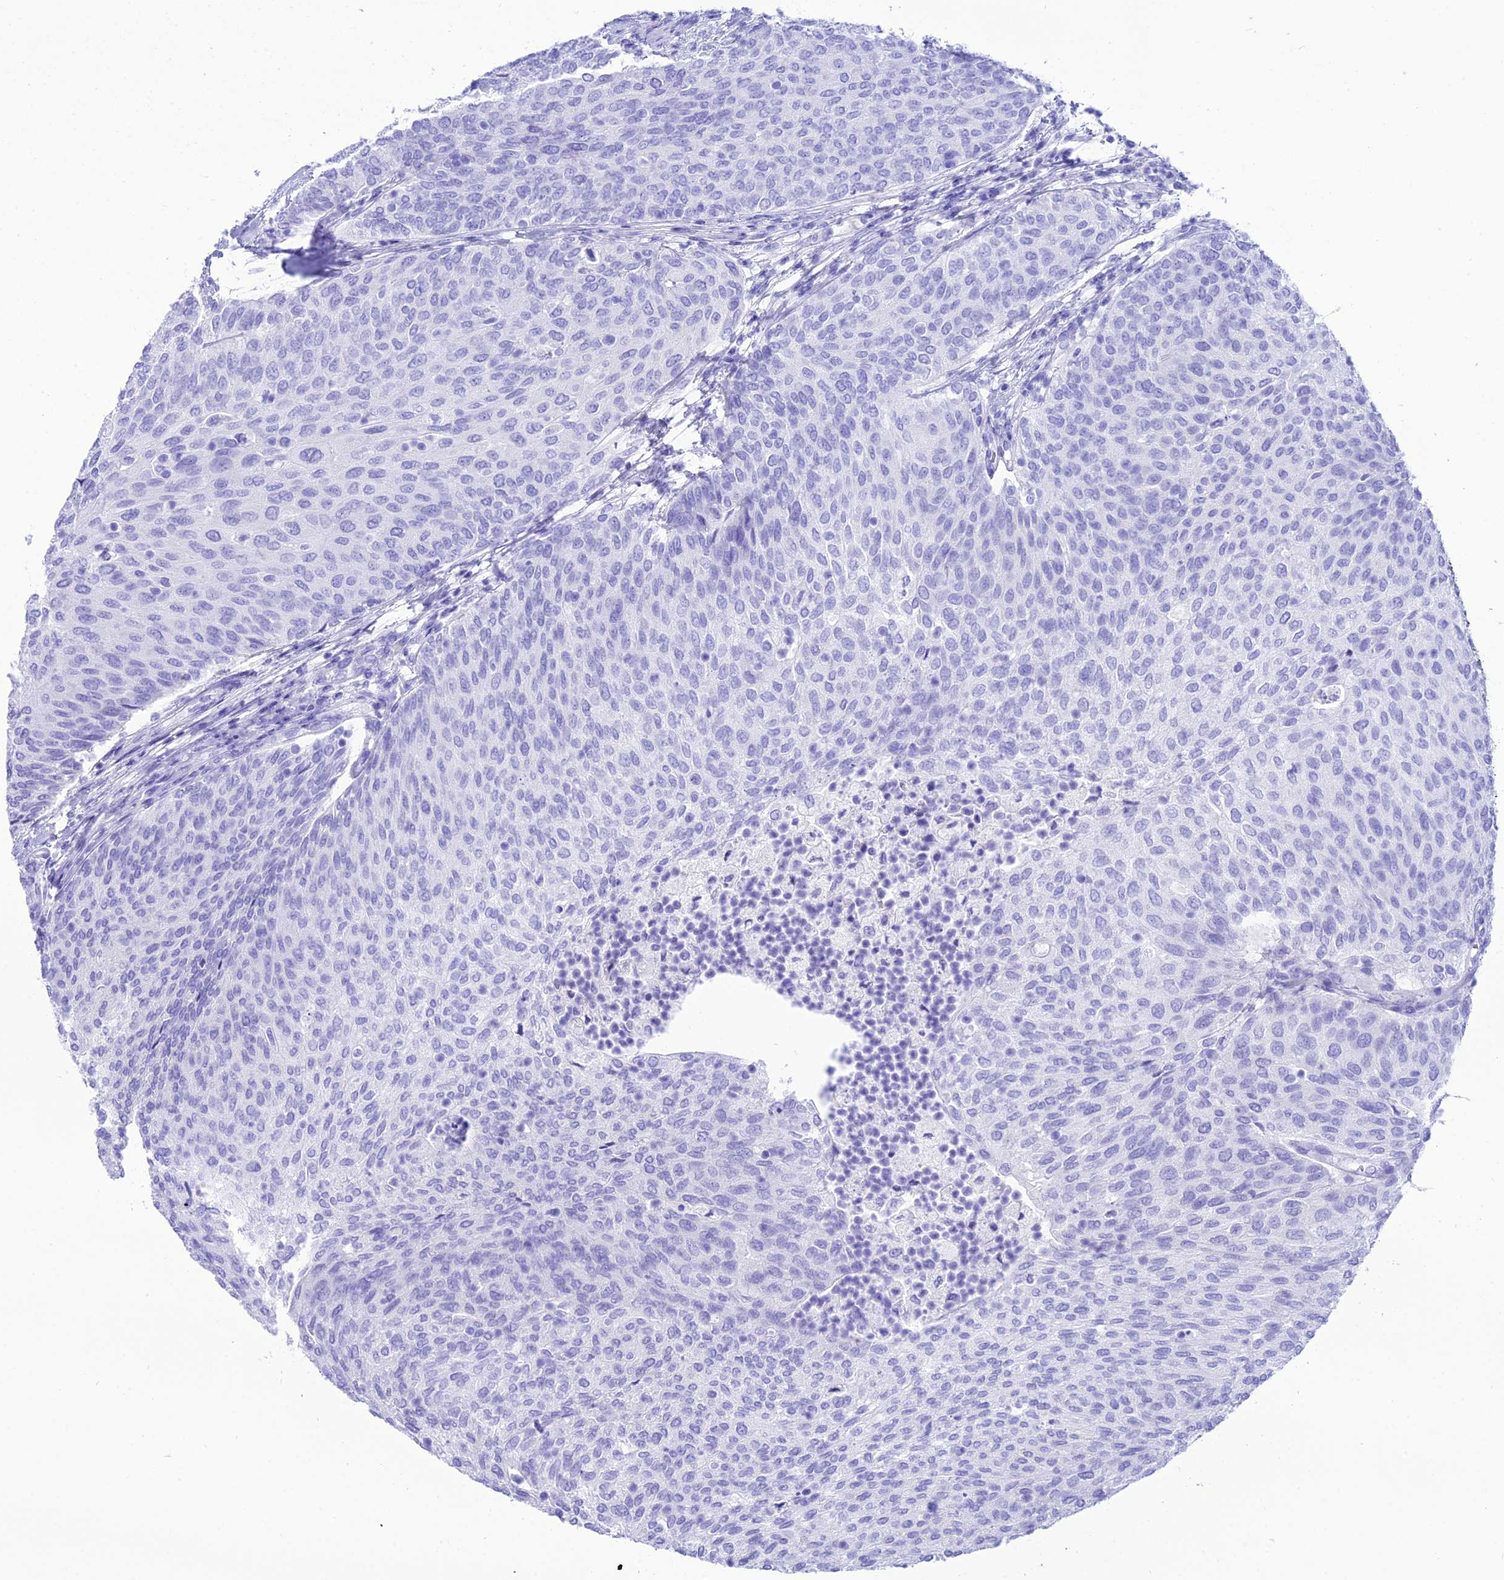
{"staining": {"intensity": "negative", "quantity": "none", "location": "none"}, "tissue": "urothelial cancer", "cell_type": "Tumor cells", "image_type": "cancer", "snomed": [{"axis": "morphology", "description": "Urothelial carcinoma, Low grade"}, {"axis": "topography", "description": "Urinary bladder"}], "caption": "Tumor cells show no significant positivity in urothelial cancer.", "gene": "PNMA5", "patient": {"sex": "female", "age": 79}}